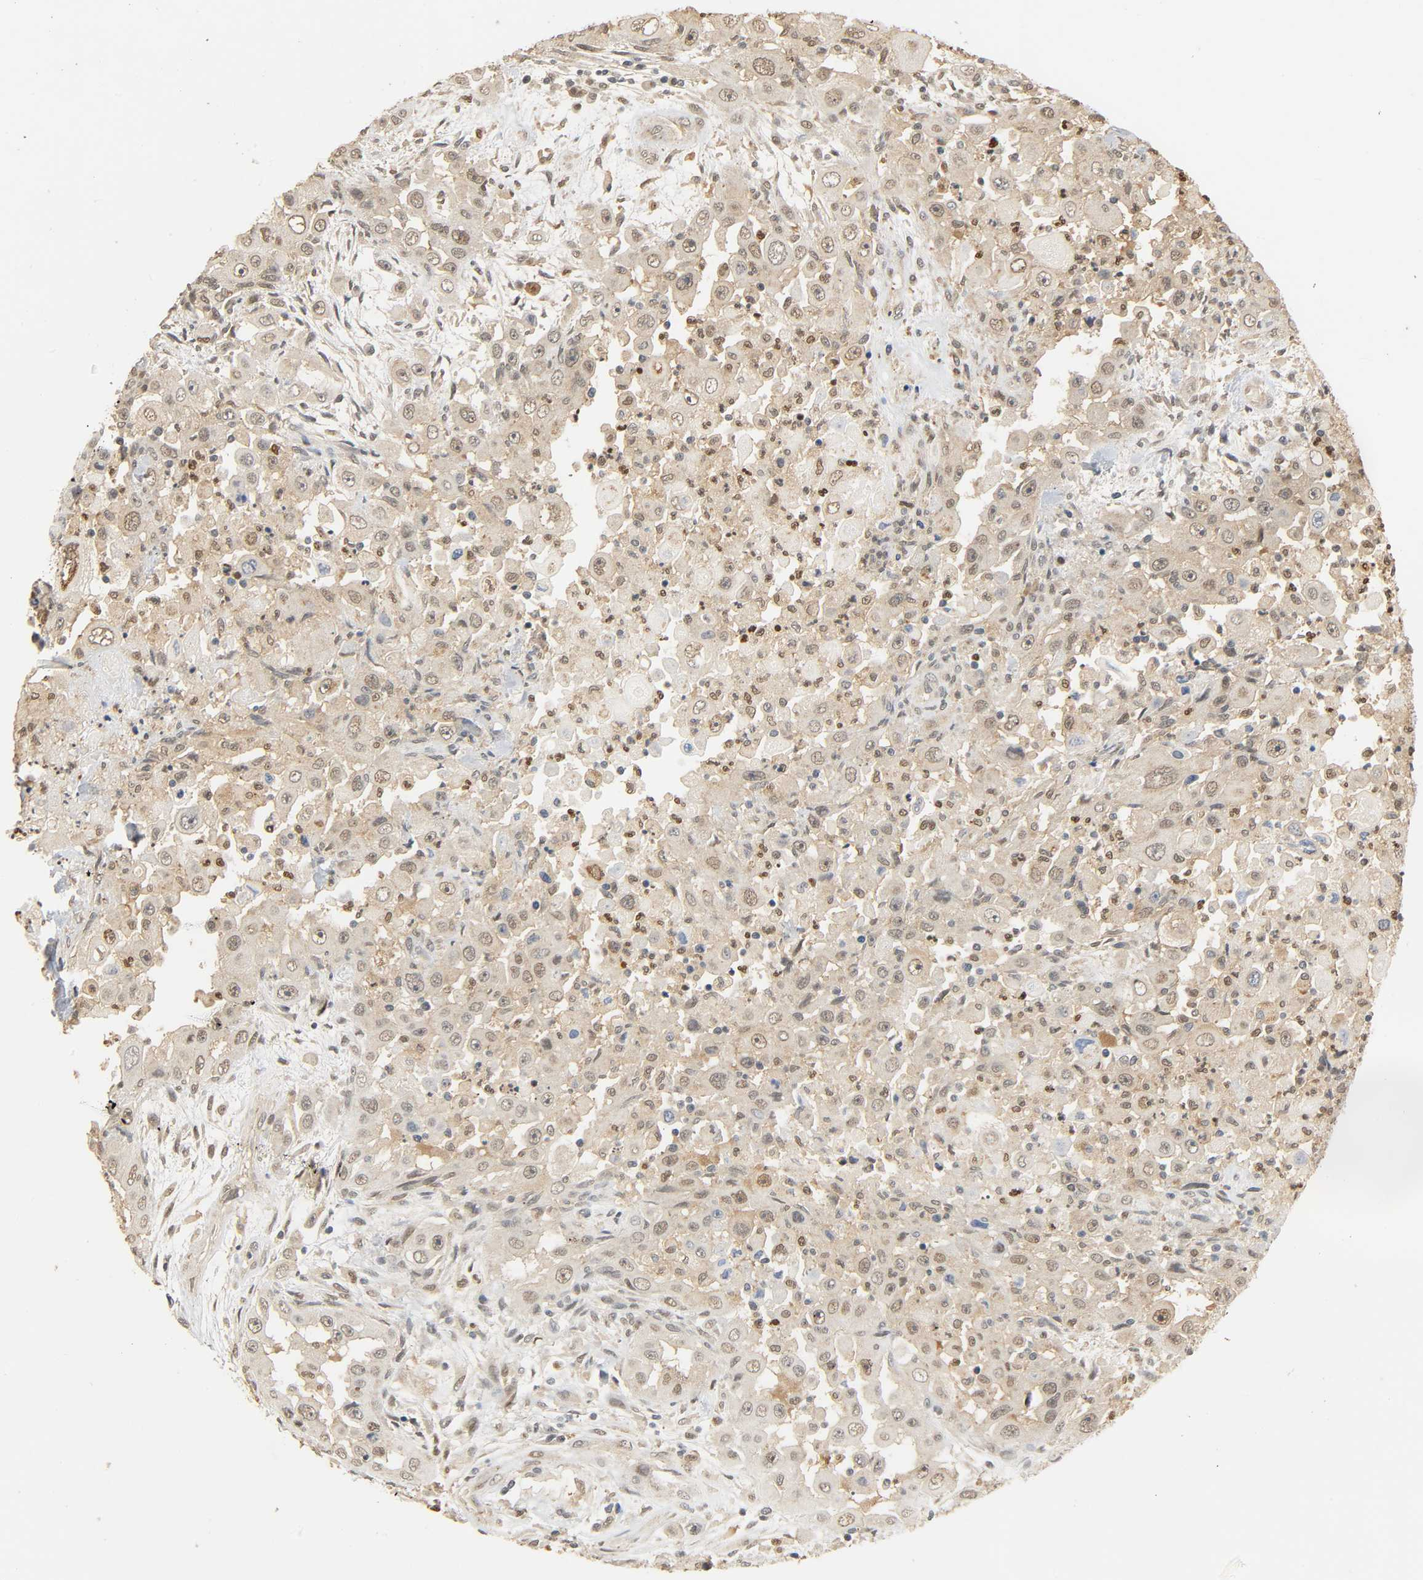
{"staining": {"intensity": "weak", "quantity": "25%-75%", "location": "cytoplasmic/membranous,nuclear"}, "tissue": "head and neck cancer", "cell_type": "Tumor cells", "image_type": "cancer", "snomed": [{"axis": "morphology", "description": "Carcinoma, NOS"}, {"axis": "topography", "description": "Head-Neck"}], "caption": "Approximately 25%-75% of tumor cells in head and neck cancer (carcinoma) reveal weak cytoplasmic/membranous and nuclear protein expression as visualized by brown immunohistochemical staining.", "gene": "ZFPM2", "patient": {"sex": "male", "age": 87}}